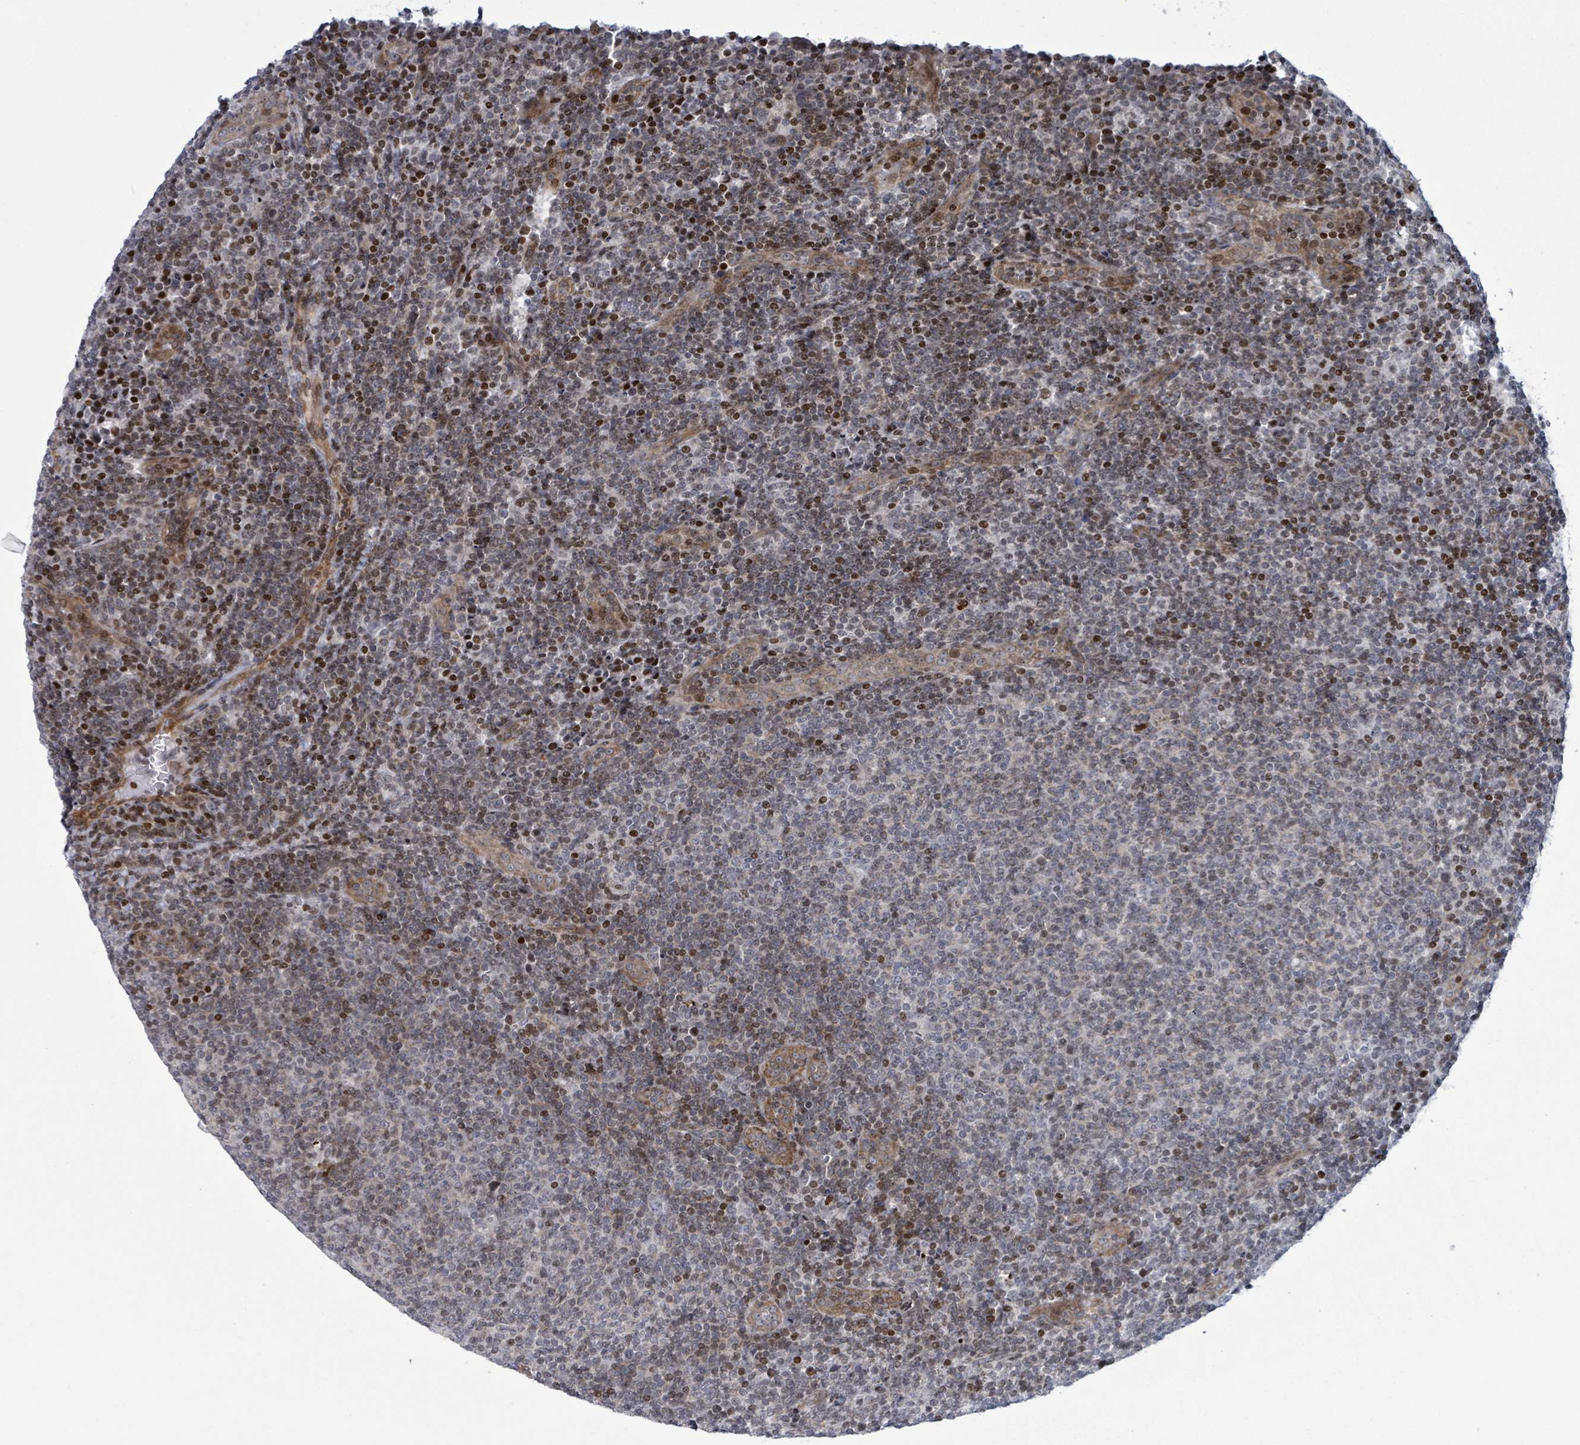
{"staining": {"intensity": "strong", "quantity": "<25%", "location": "nuclear"}, "tissue": "lymphoma", "cell_type": "Tumor cells", "image_type": "cancer", "snomed": [{"axis": "morphology", "description": "Malignant lymphoma, non-Hodgkin's type, Low grade"}, {"axis": "topography", "description": "Lymph node"}], "caption": "Brown immunohistochemical staining in low-grade malignant lymphoma, non-Hodgkin's type displays strong nuclear expression in about <25% of tumor cells.", "gene": "FNDC4", "patient": {"sex": "male", "age": 66}}